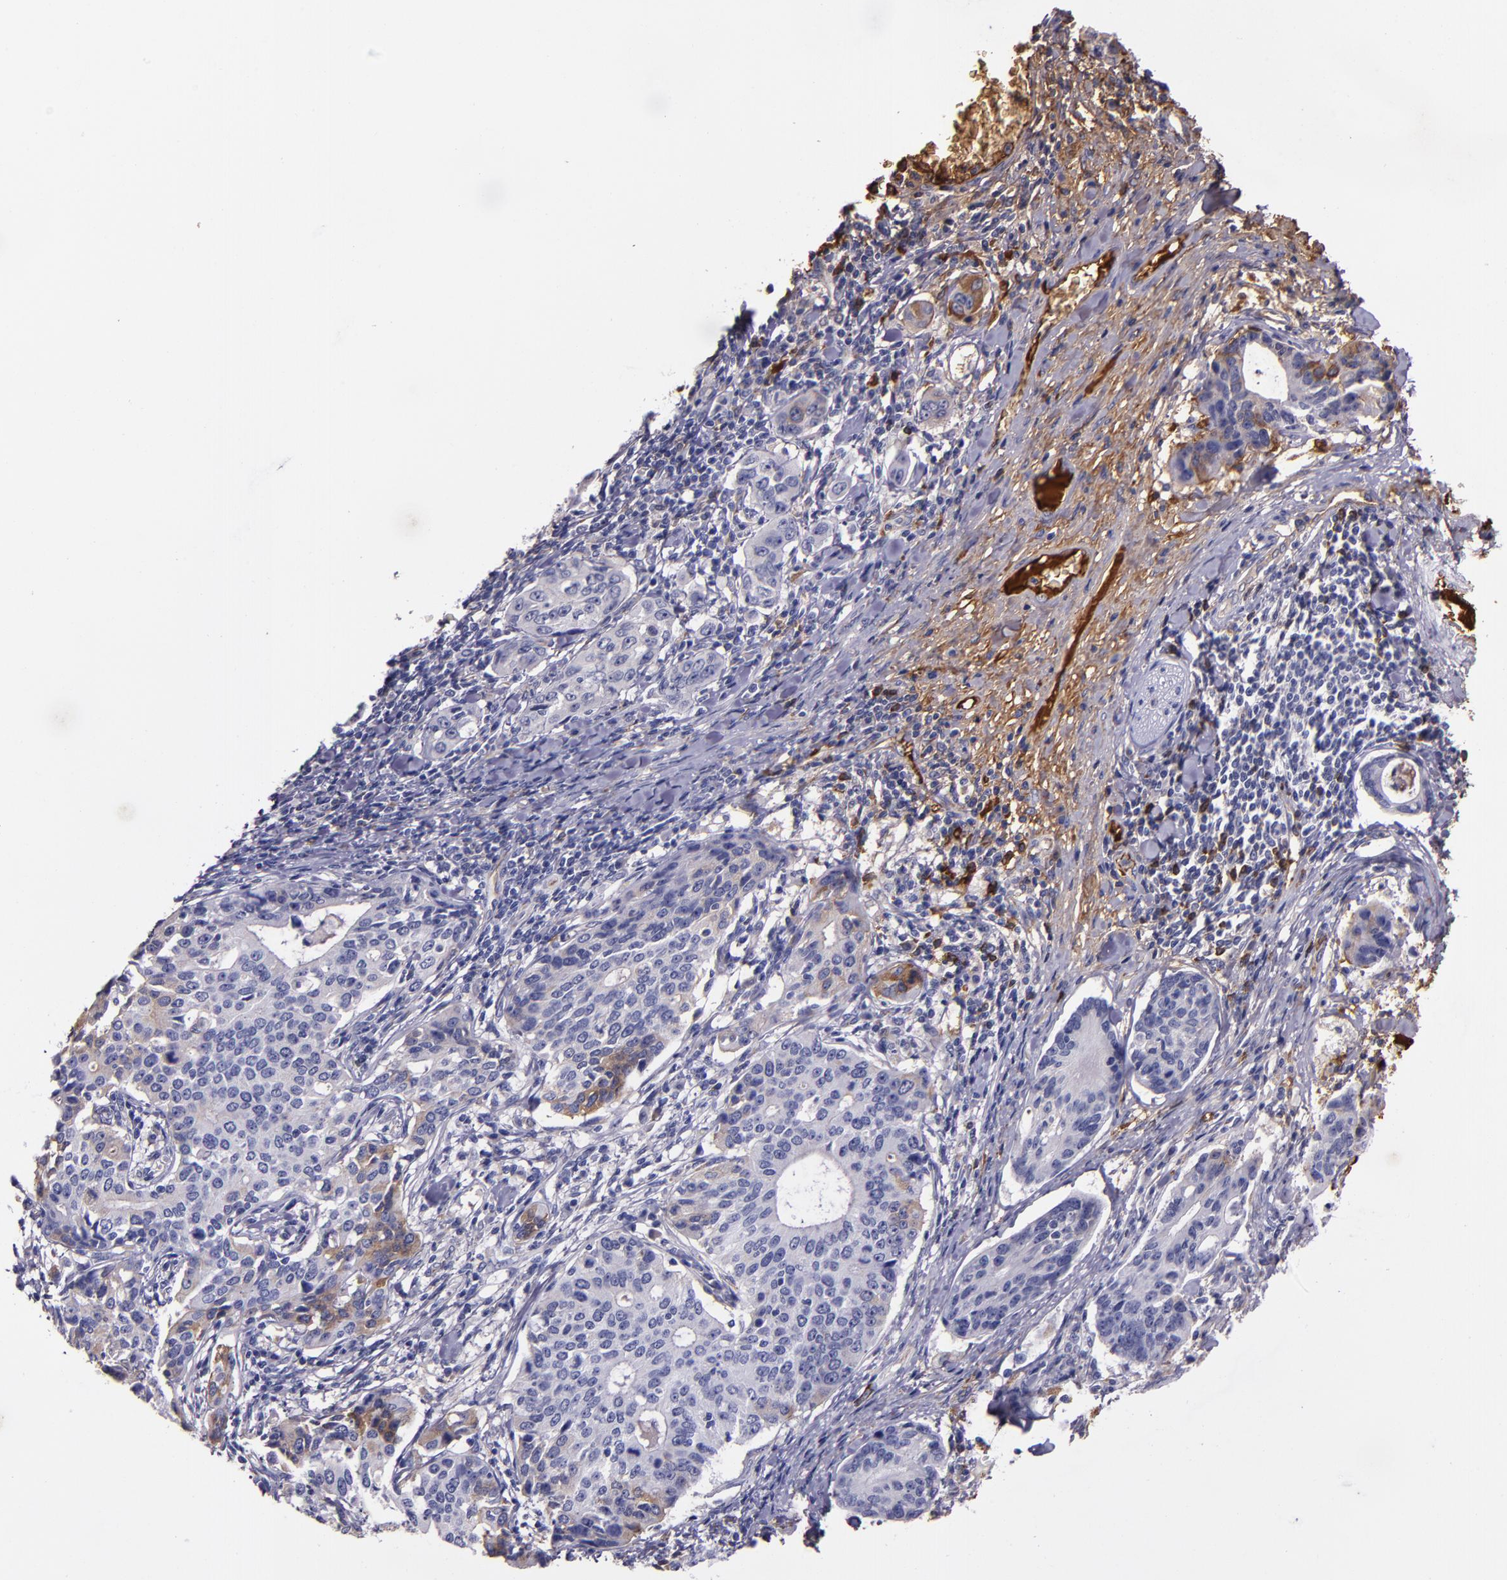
{"staining": {"intensity": "negative", "quantity": "none", "location": "none"}, "tissue": "stomach cancer", "cell_type": "Tumor cells", "image_type": "cancer", "snomed": [{"axis": "morphology", "description": "Adenocarcinoma, NOS"}, {"axis": "topography", "description": "Esophagus"}, {"axis": "topography", "description": "Stomach"}], "caption": "Stomach adenocarcinoma was stained to show a protein in brown. There is no significant staining in tumor cells.", "gene": "A2M", "patient": {"sex": "male", "age": 74}}